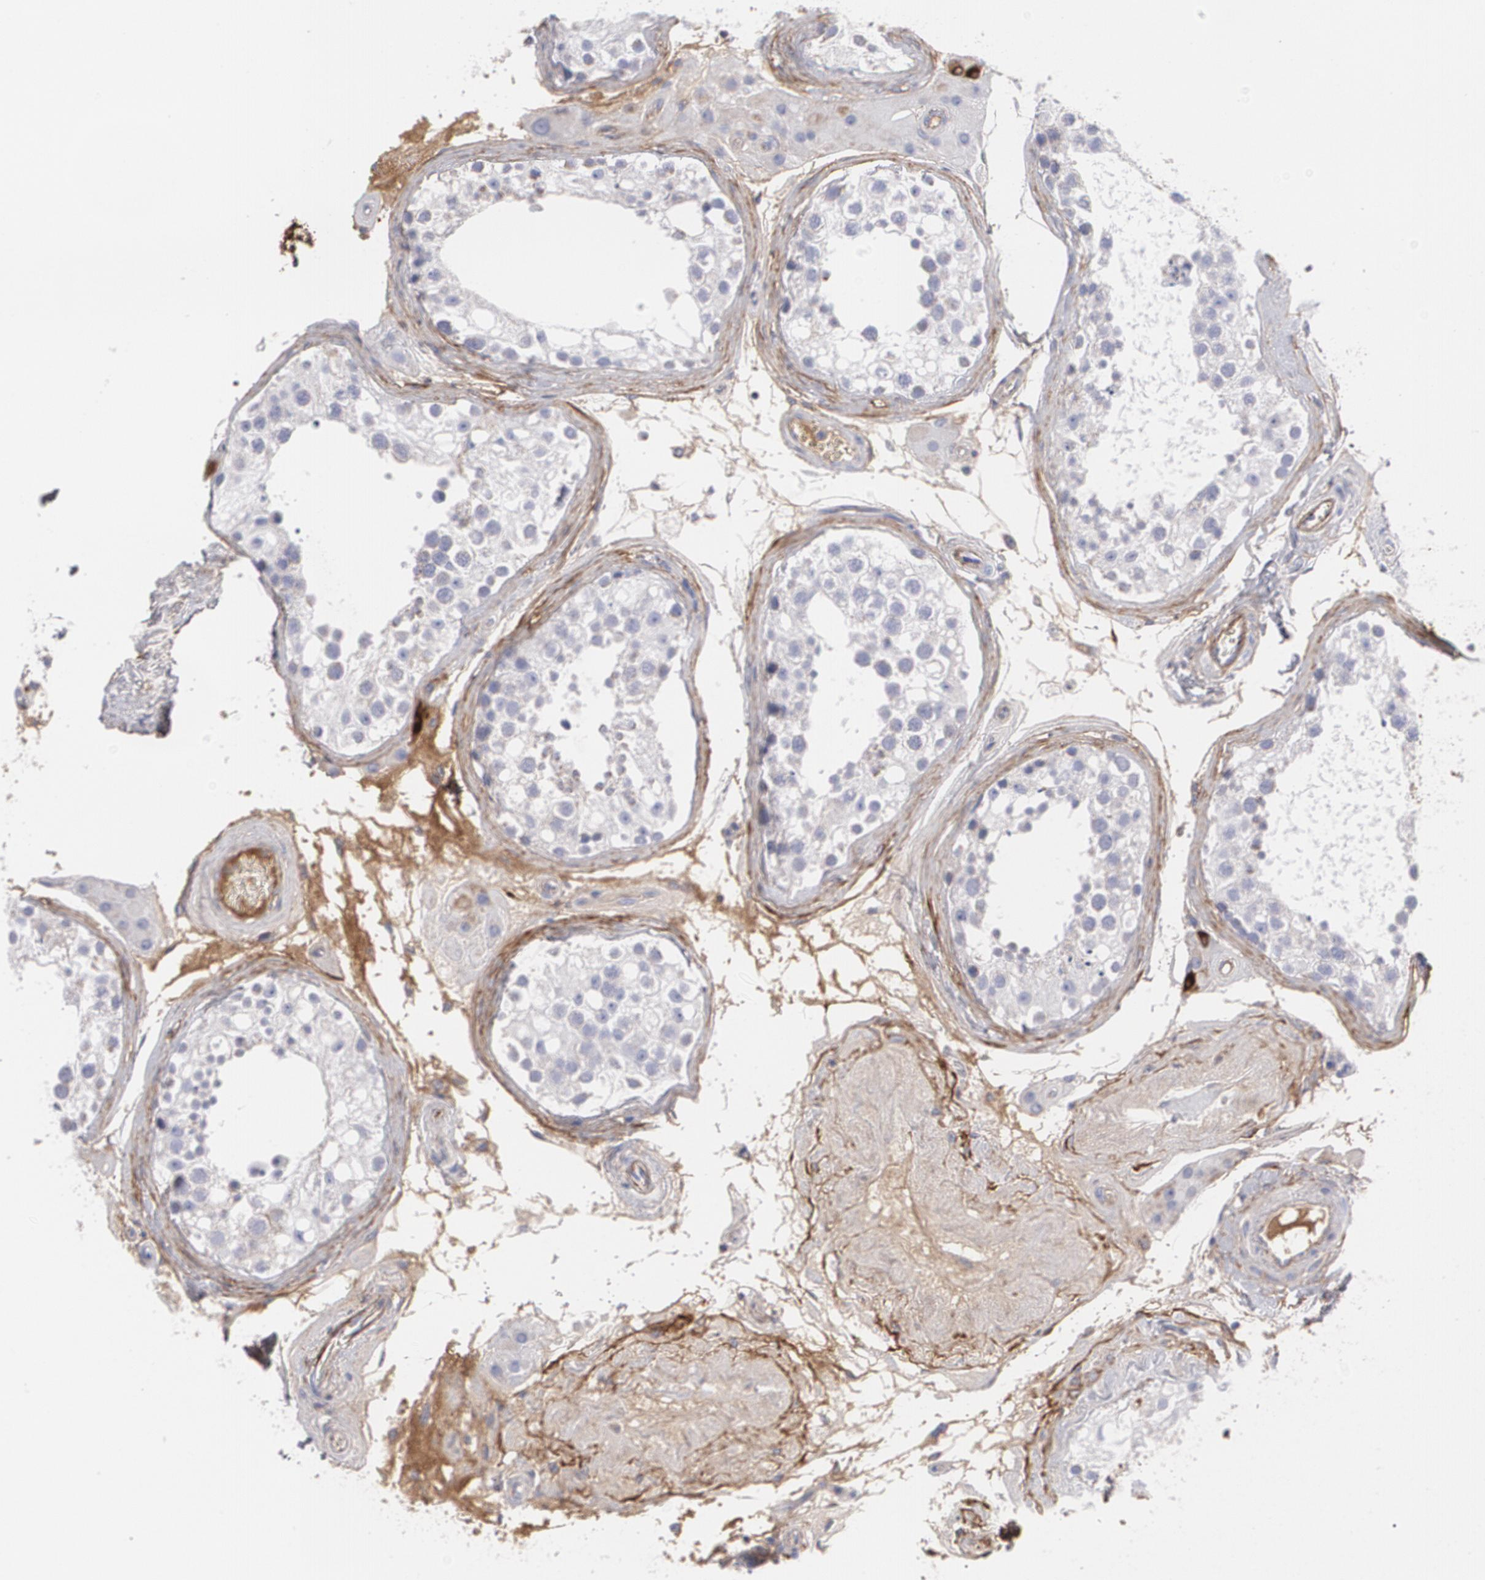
{"staining": {"intensity": "negative", "quantity": "none", "location": "none"}, "tissue": "testis", "cell_type": "Cells in seminiferous ducts", "image_type": "normal", "snomed": [{"axis": "morphology", "description": "Normal tissue, NOS"}, {"axis": "topography", "description": "Testis"}], "caption": "IHC micrograph of normal testis: human testis stained with DAB demonstrates no significant protein staining in cells in seminiferous ducts.", "gene": "FBLN1", "patient": {"sex": "male", "age": 68}}